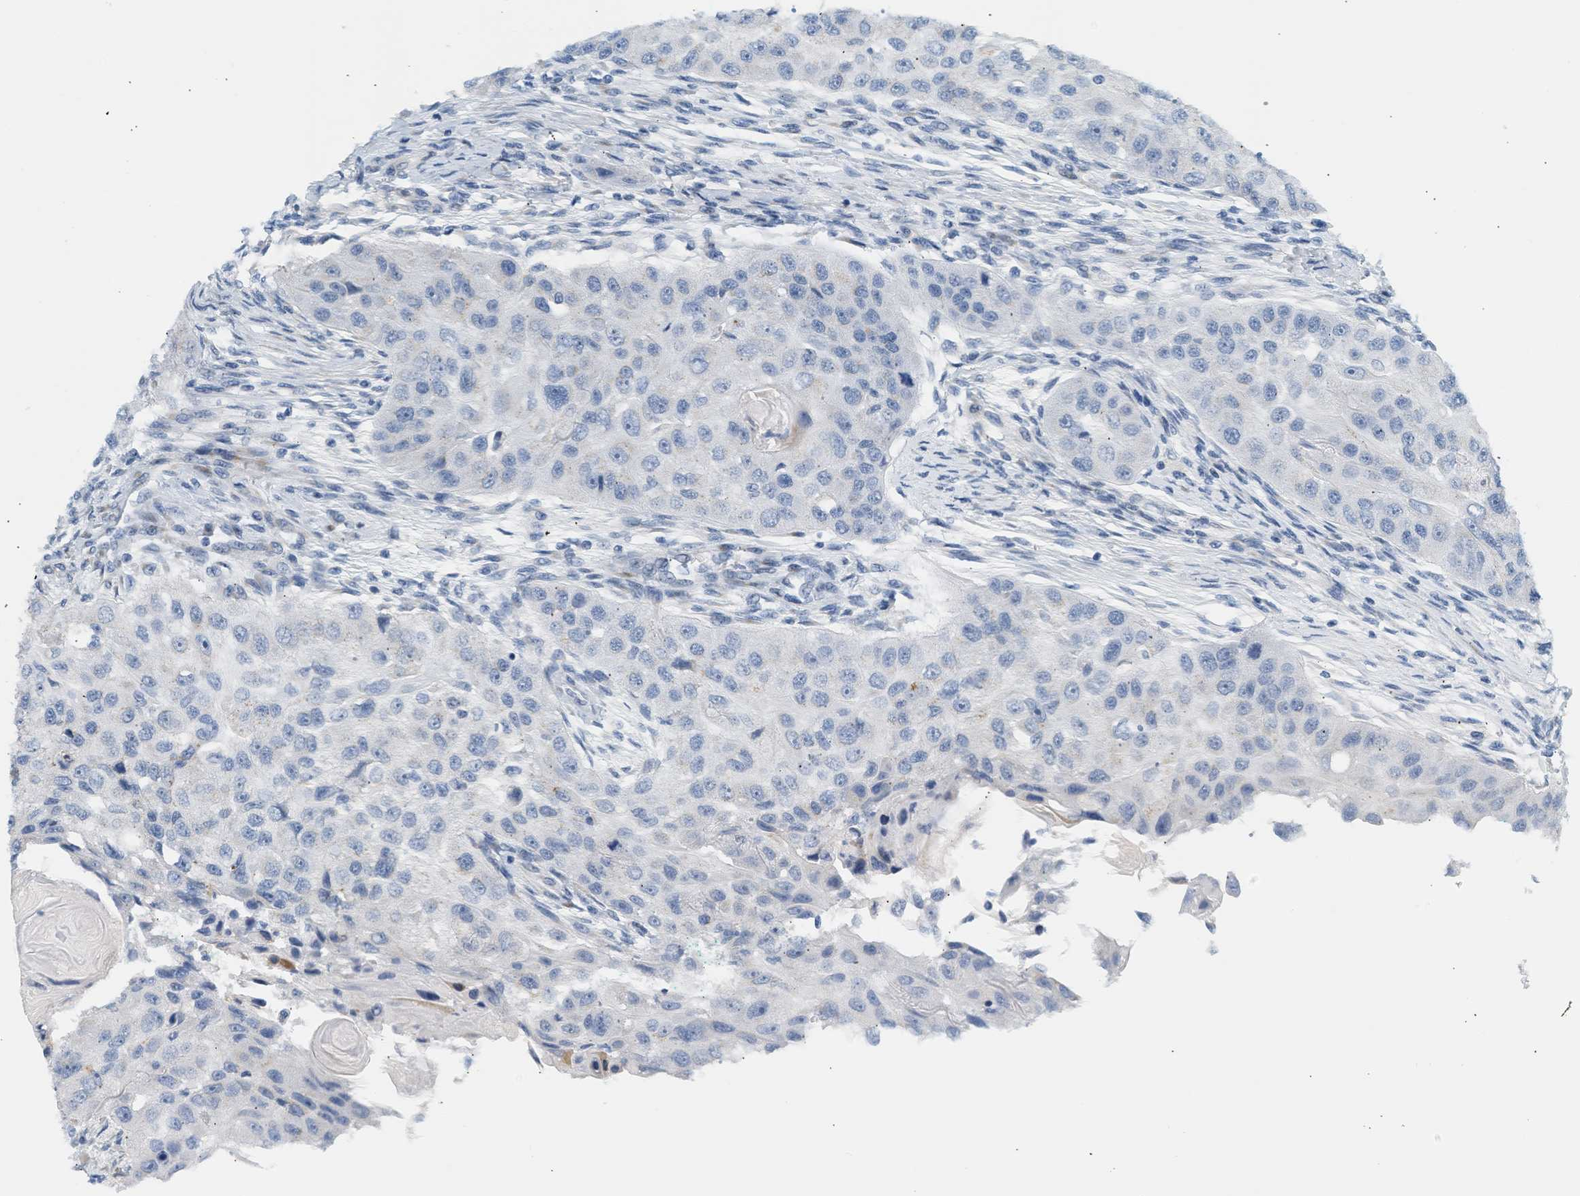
{"staining": {"intensity": "negative", "quantity": "none", "location": "none"}, "tissue": "head and neck cancer", "cell_type": "Tumor cells", "image_type": "cancer", "snomed": [{"axis": "morphology", "description": "Normal tissue, NOS"}, {"axis": "morphology", "description": "Squamous cell carcinoma, NOS"}, {"axis": "topography", "description": "Skeletal muscle"}, {"axis": "topography", "description": "Head-Neck"}], "caption": "Immunohistochemistry (IHC) histopathology image of head and neck cancer (squamous cell carcinoma) stained for a protein (brown), which displays no staining in tumor cells.", "gene": "SLC30A7", "patient": {"sex": "male", "age": 51}}